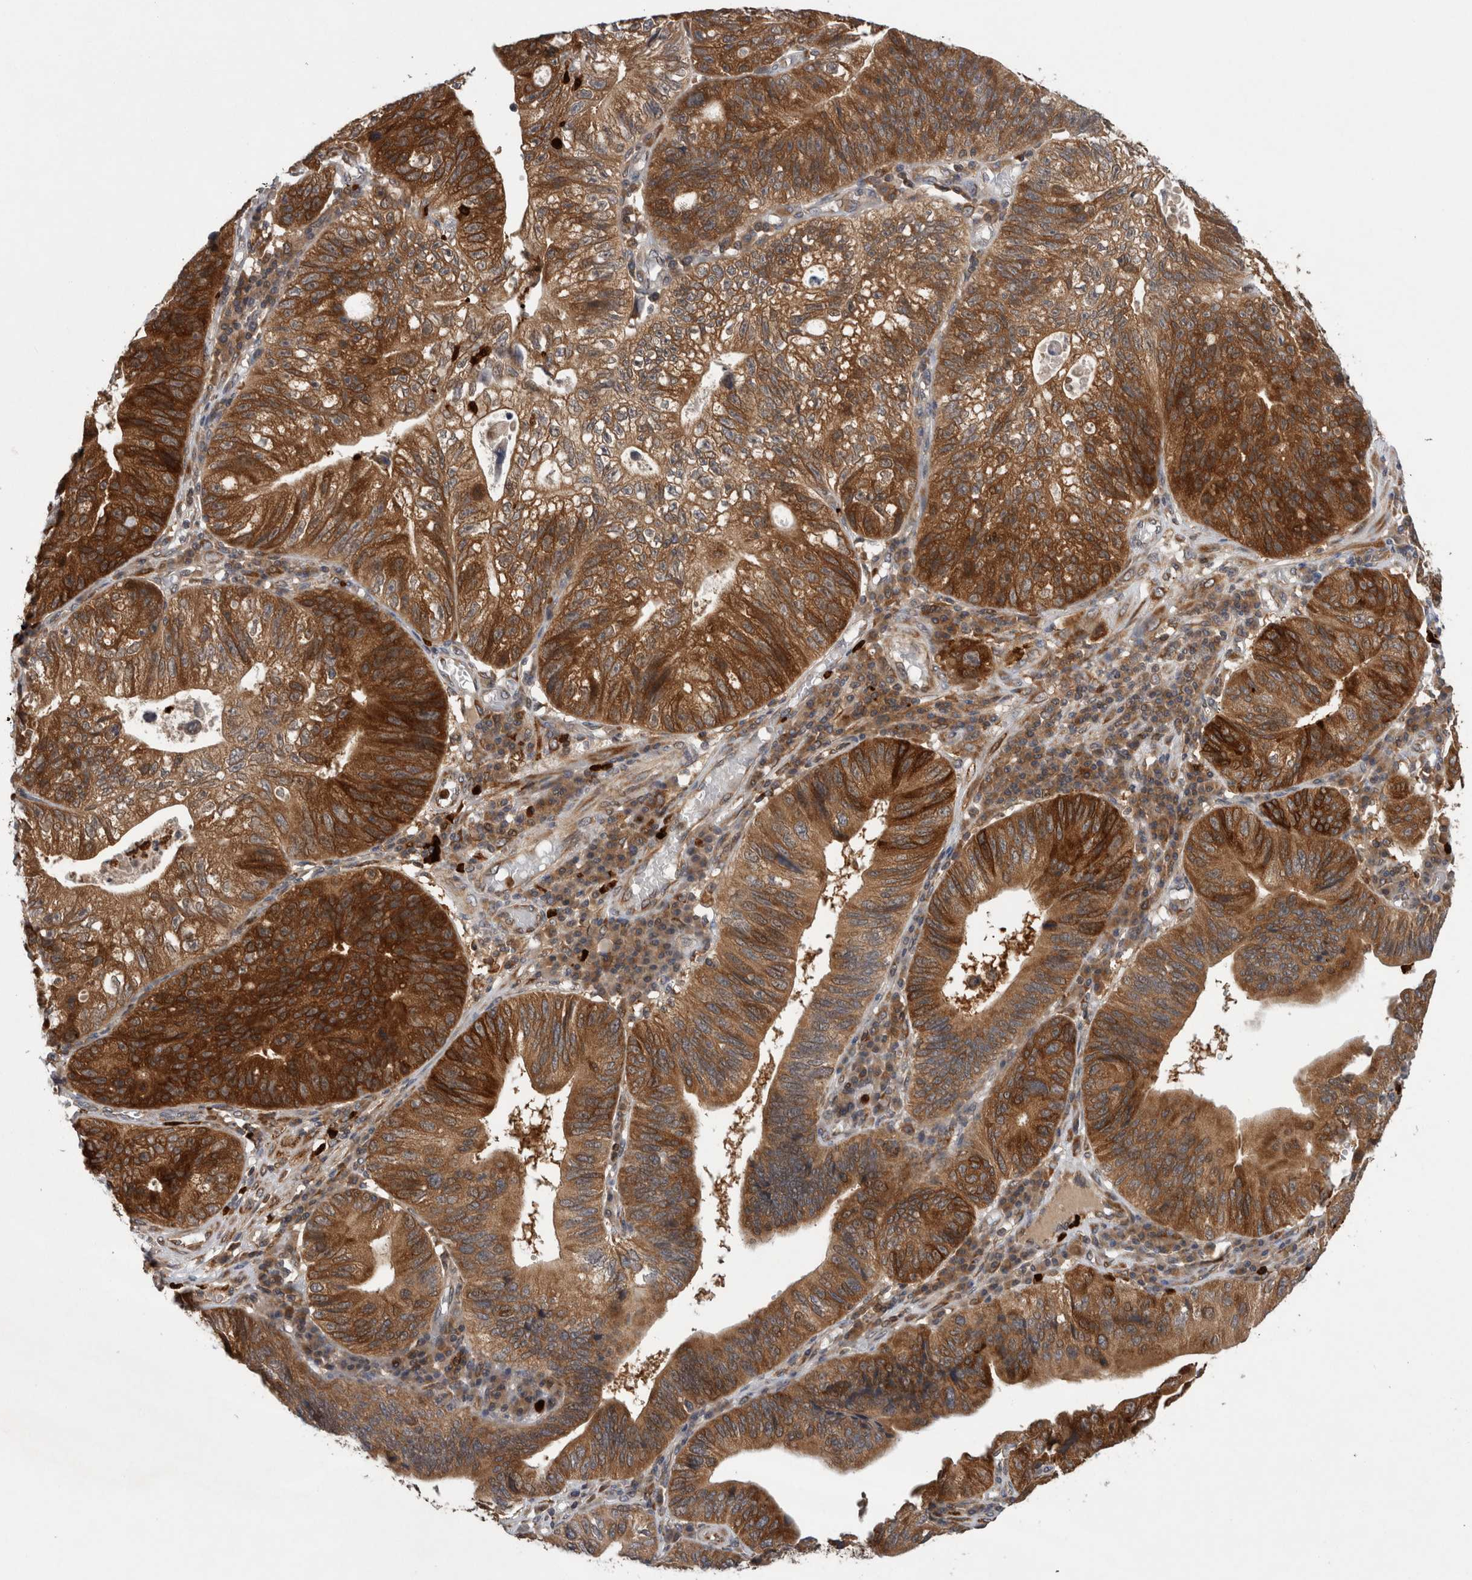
{"staining": {"intensity": "strong", "quantity": ">75%", "location": "cytoplasmic/membranous"}, "tissue": "stomach cancer", "cell_type": "Tumor cells", "image_type": "cancer", "snomed": [{"axis": "morphology", "description": "Adenocarcinoma, NOS"}, {"axis": "topography", "description": "Stomach"}], "caption": "Human stomach adenocarcinoma stained with a brown dye reveals strong cytoplasmic/membranous positive positivity in about >75% of tumor cells.", "gene": "PDCD2", "patient": {"sex": "male", "age": 59}}